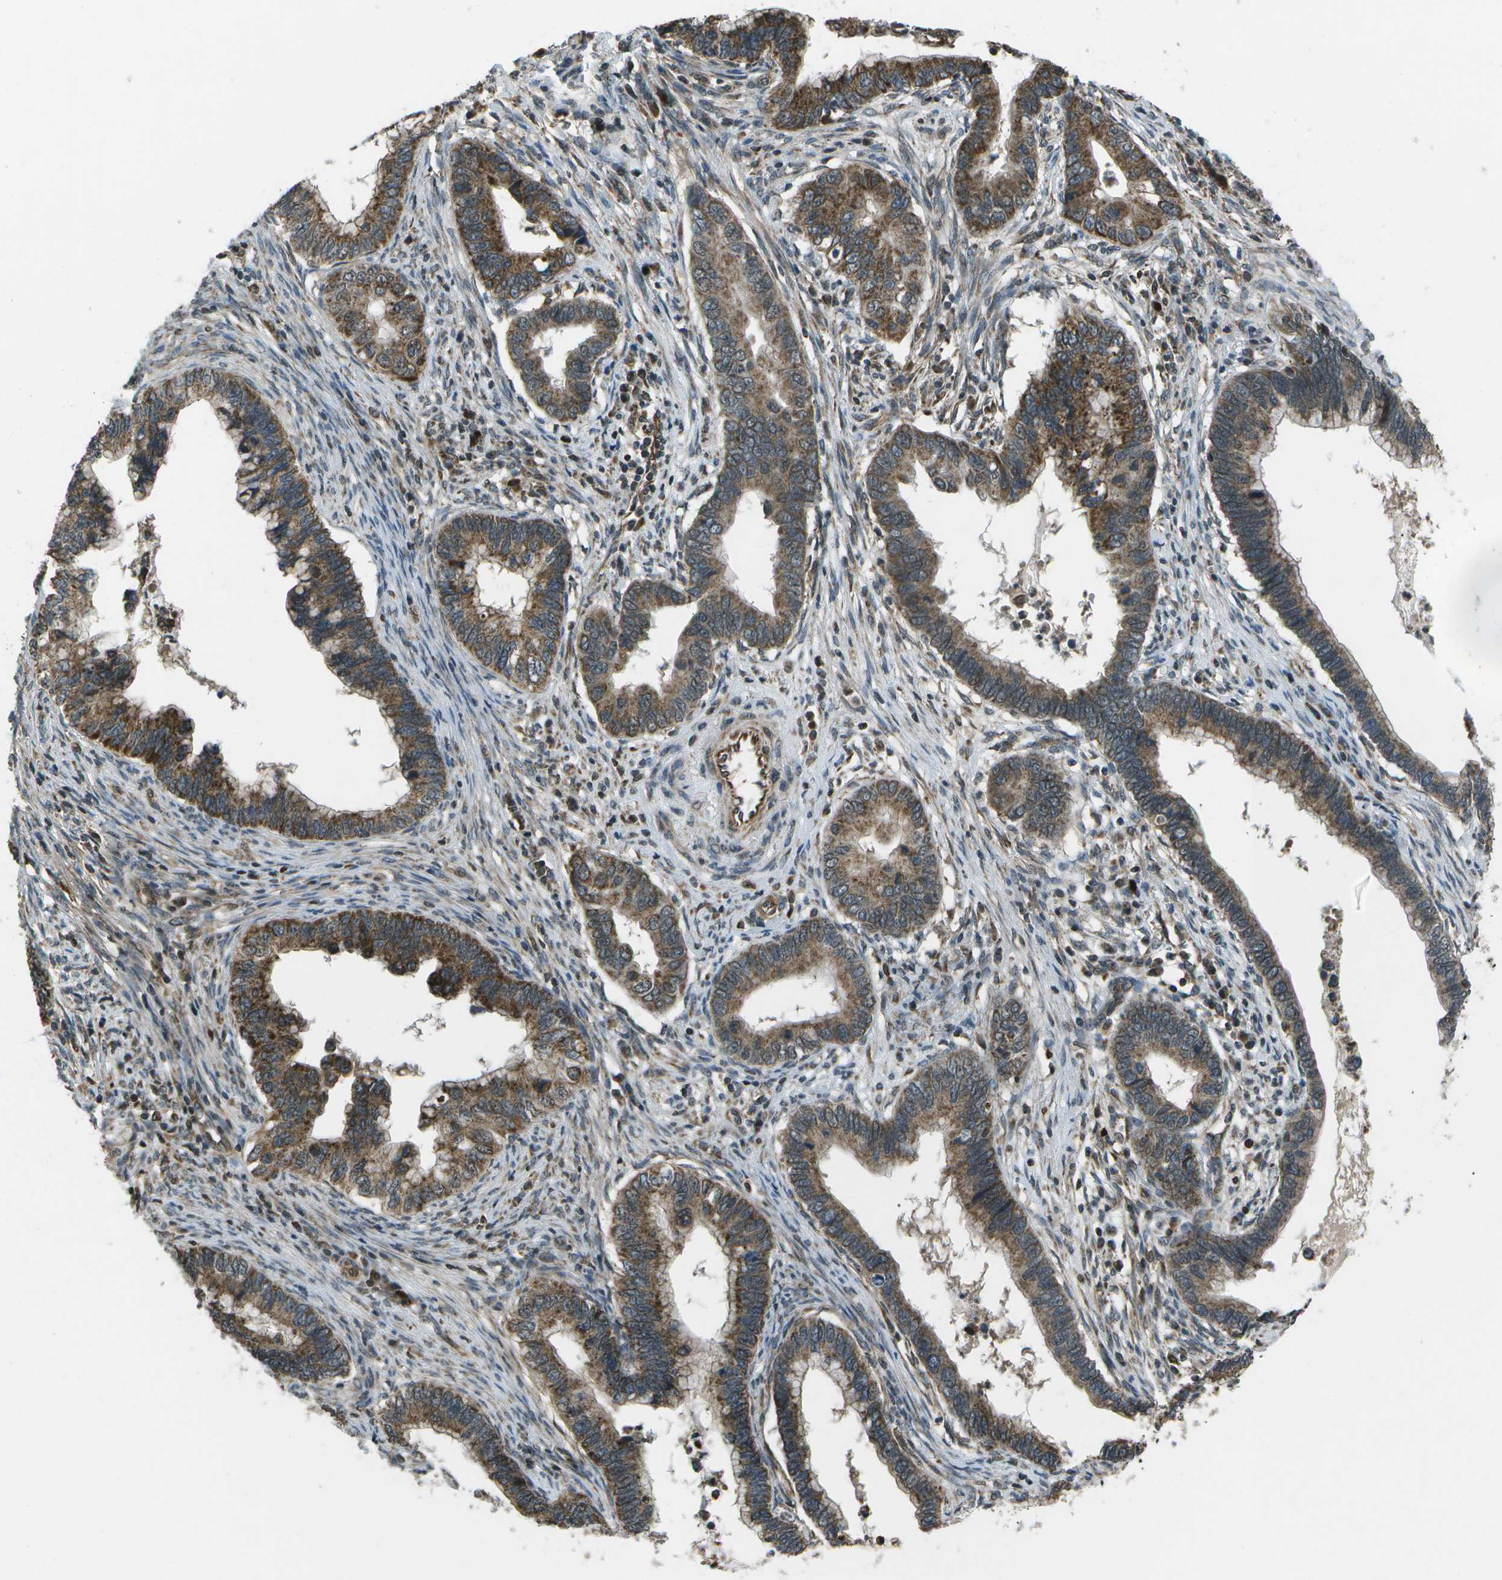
{"staining": {"intensity": "moderate", "quantity": ">75%", "location": "cytoplasmic/membranous"}, "tissue": "cervical cancer", "cell_type": "Tumor cells", "image_type": "cancer", "snomed": [{"axis": "morphology", "description": "Adenocarcinoma, NOS"}, {"axis": "topography", "description": "Cervix"}], "caption": "Tumor cells show medium levels of moderate cytoplasmic/membranous staining in about >75% of cells in cervical cancer (adenocarcinoma).", "gene": "EIF2AK1", "patient": {"sex": "female", "age": 44}}